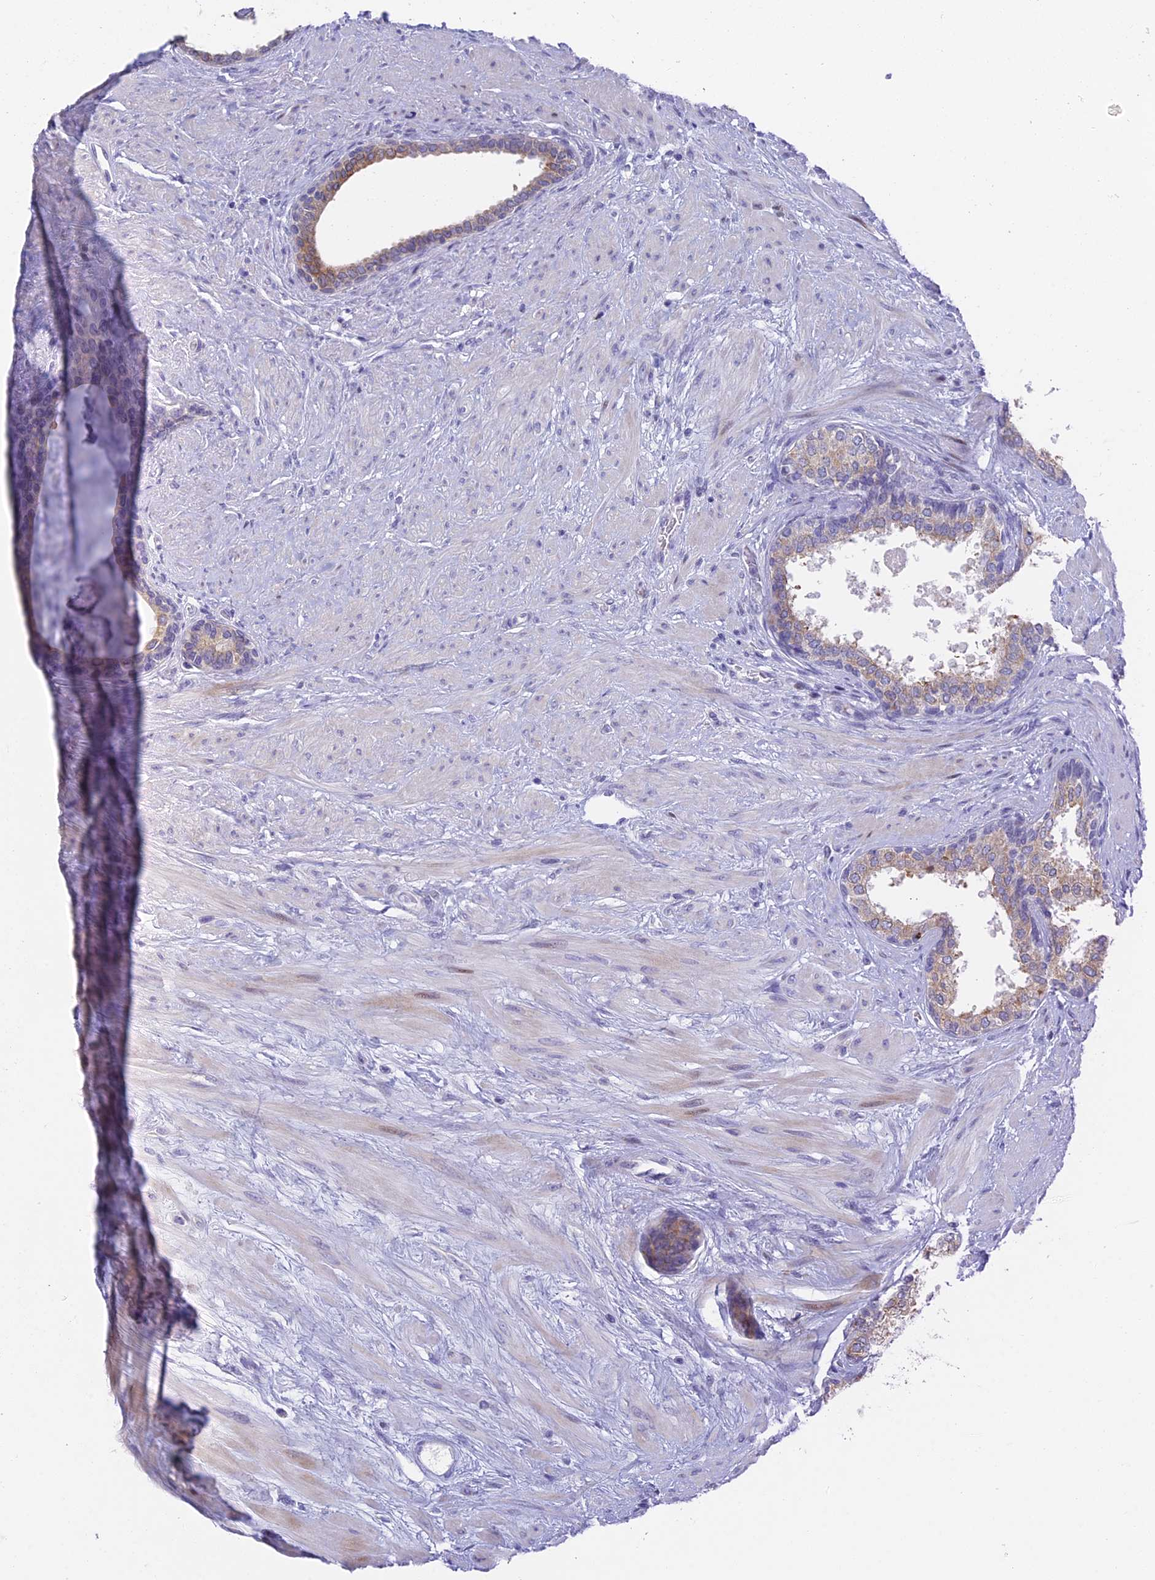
{"staining": {"intensity": "weak", "quantity": "25%-75%", "location": "cytoplasmic/membranous"}, "tissue": "prostate", "cell_type": "Glandular cells", "image_type": "normal", "snomed": [{"axis": "morphology", "description": "Normal tissue, NOS"}, {"axis": "topography", "description": "Prostate"}], "caption": "A brown stain shows weak cytoplasmic/membranous staining of a protein in glandular cells of normal human prostate.", "gene": "REXO5", "patient": {"sex": "male", "age": 57}}